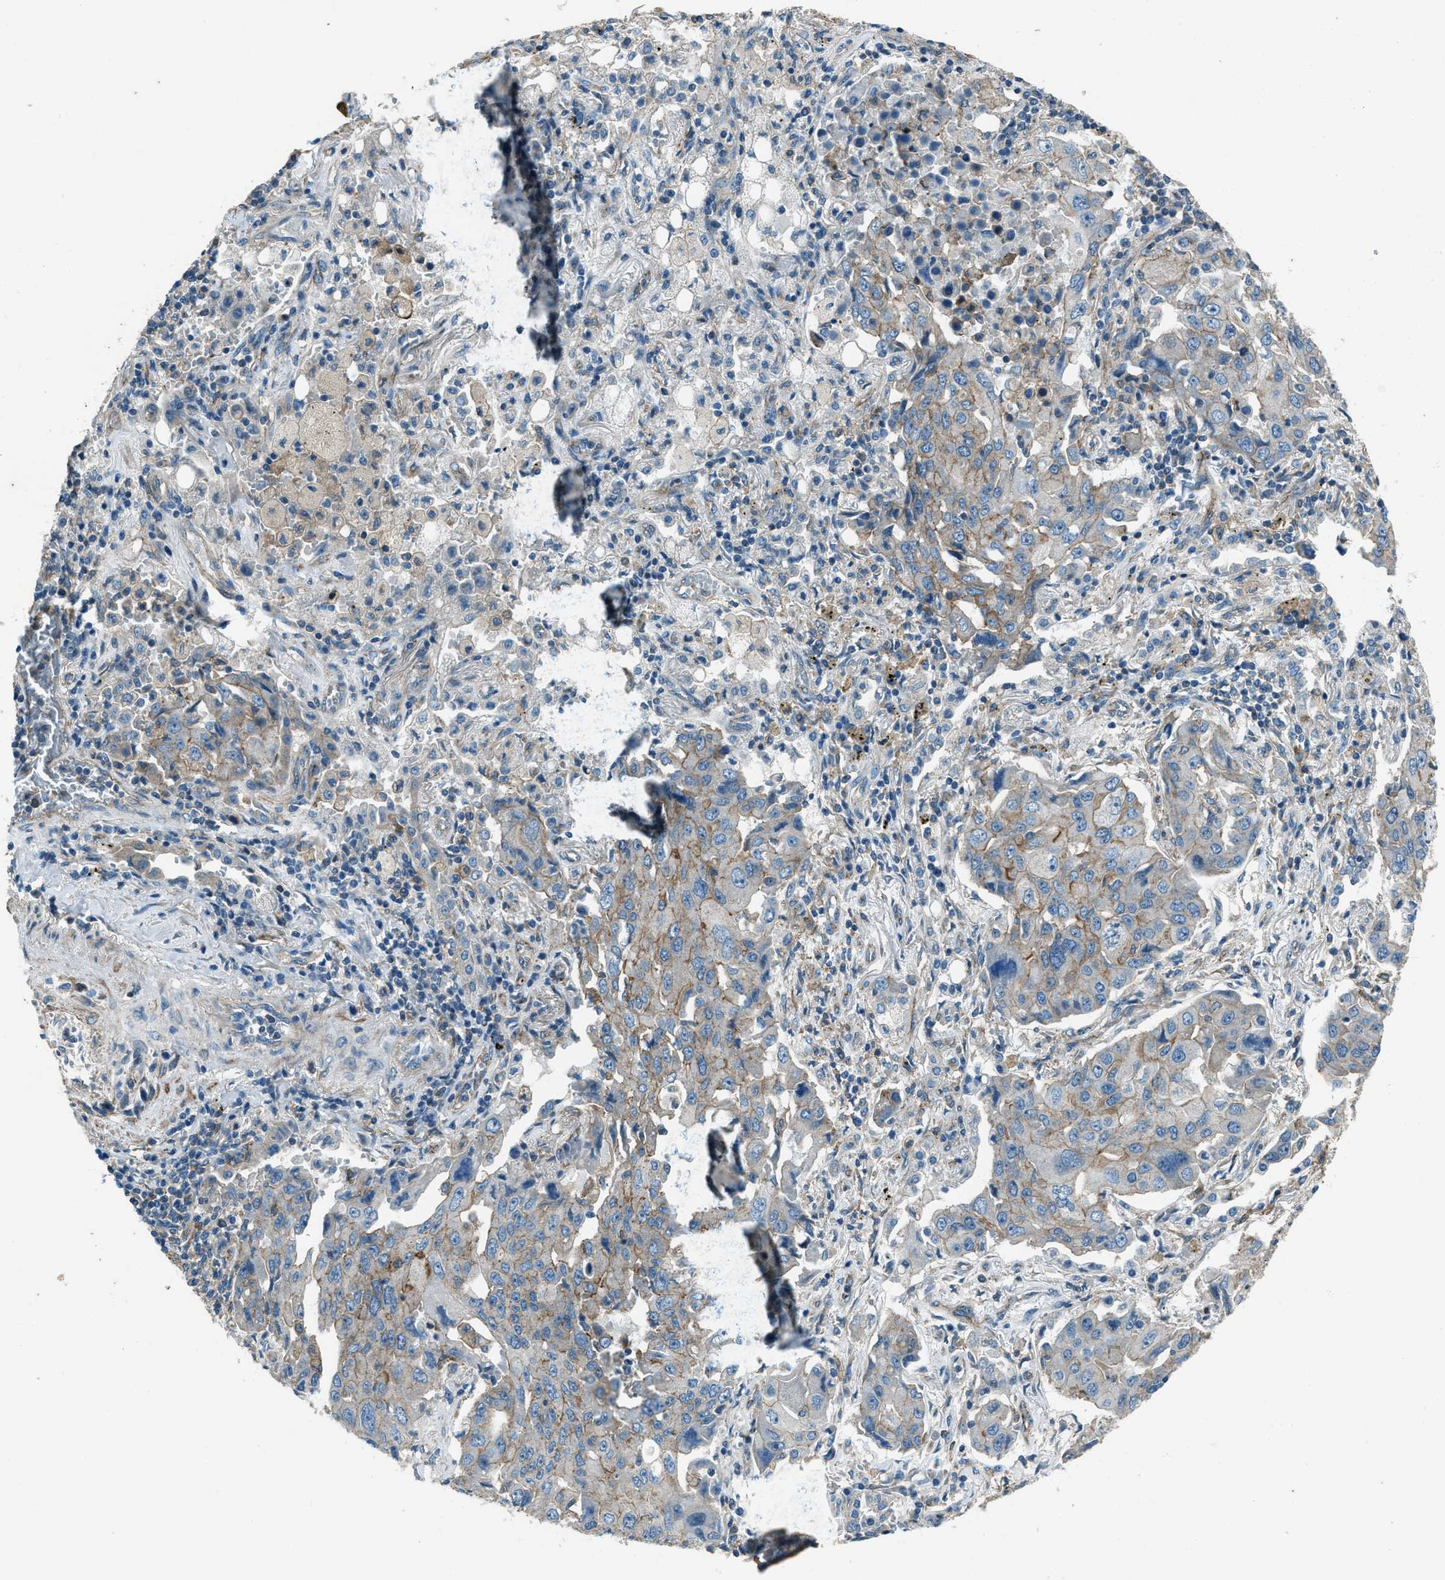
{"staining": {"intensity": "weak", "quantity": "25%-75%", "location": "cytoplasmic/membranous"}, "tissue": "lung cancer", "cell_type": "Tumor cells", "image_type": "cancer", "snomed": [{"axis": "morphology", "description": "Adenocarcinoma, NOS"}, {"axis": "topography", "description": "Lung"}], "caption": "Protein staining of lung adenocarcinoma tissue reveals weak cytoplasmic/membranous expression in about 25%-75% of tumor cells.", "gene": "SVIL", "patient": {"sex": "female", "age": 65}}